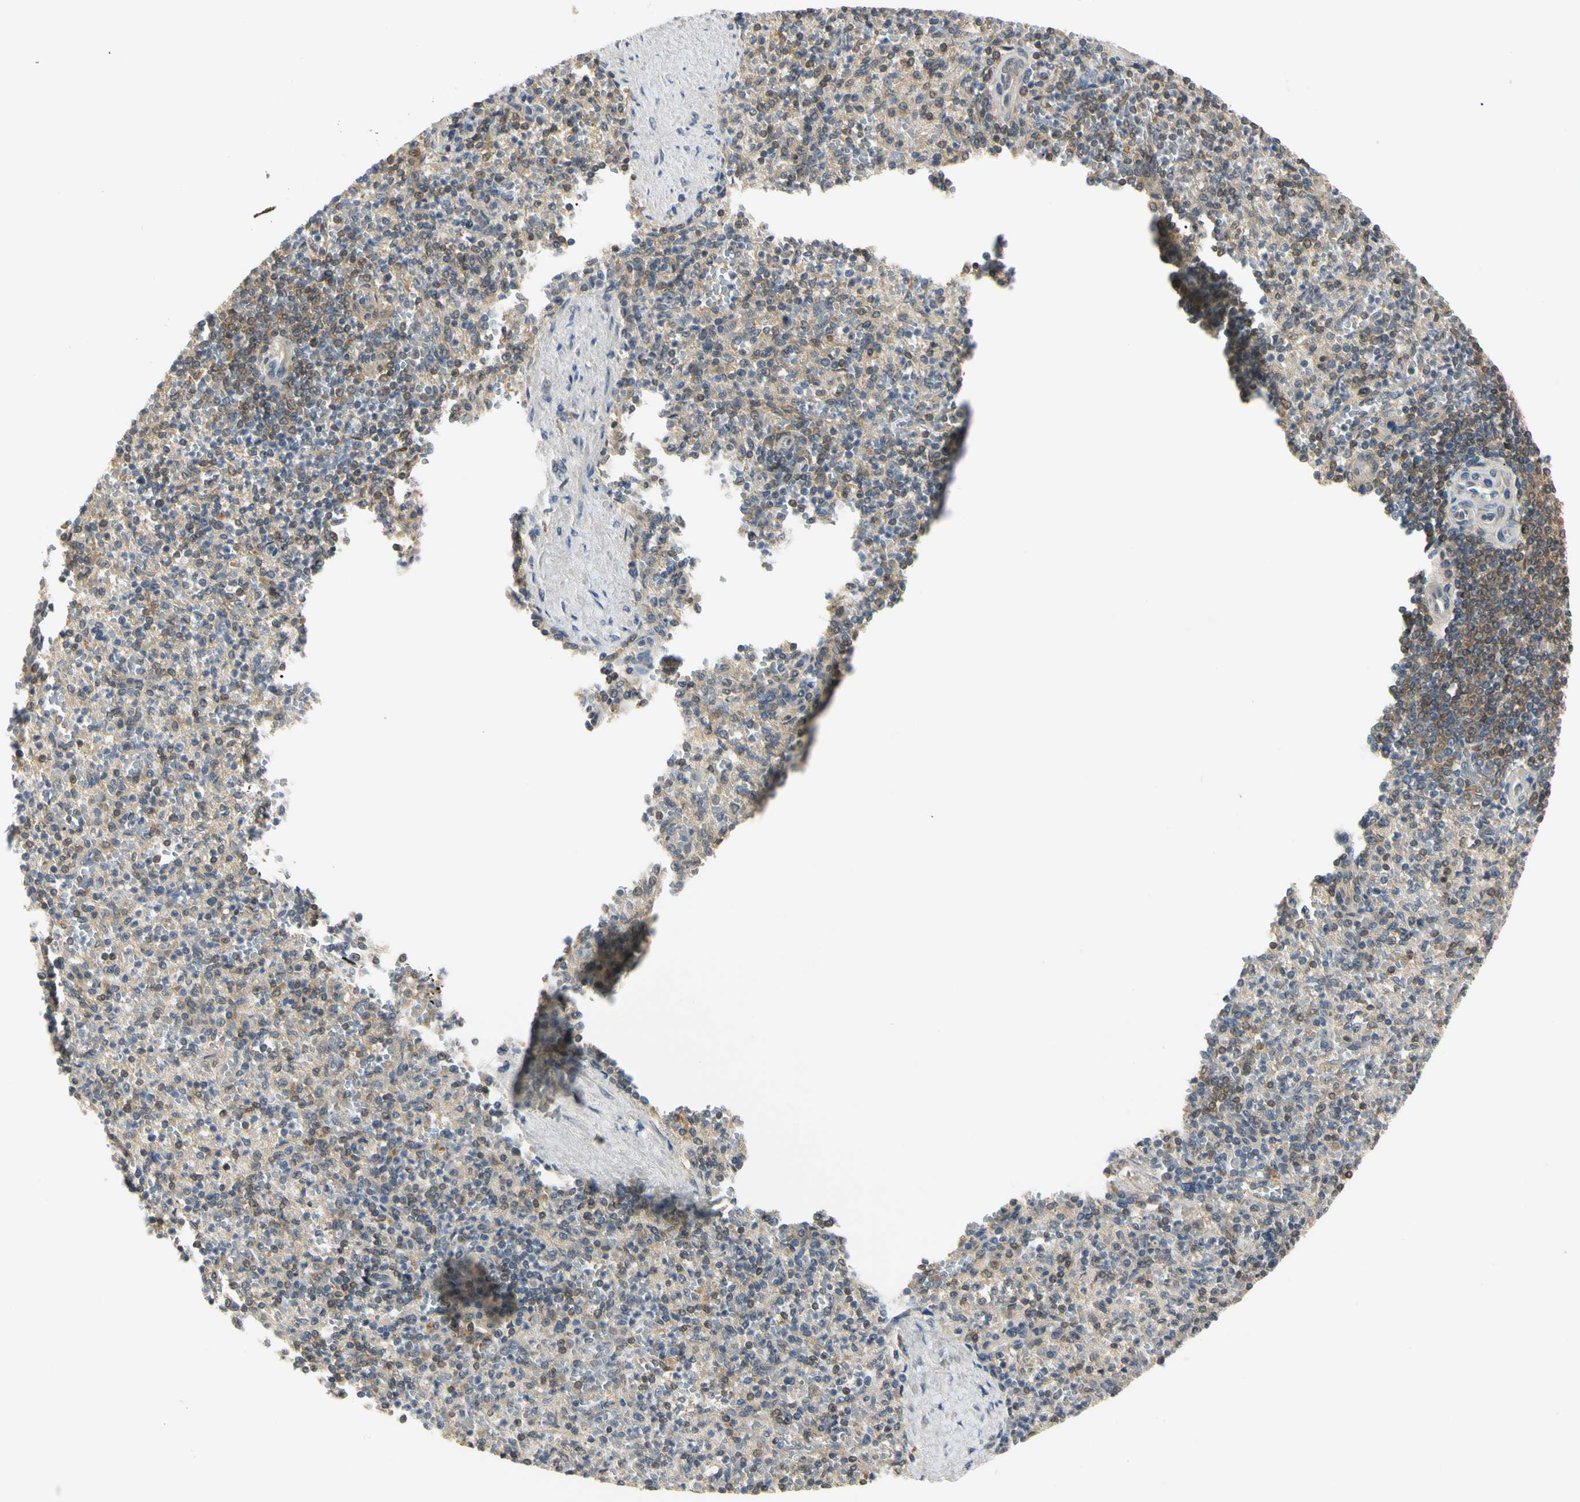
{"staining": {"intensity": "weak", "quantity": "25%-75%", "location": "cytoplasmic/membranous,nuclear"}, "tissue": "spleen", "cell_type": "Cells in red pulp", "image_type": "normal", "snomed": [{"axis": "morphology", "description": "Normal tissue, NOS"}, {"axis": "topography", "description": "Spleen"}], "caption": "Immunohistochemistry (DAB (3,3'-diaminobenzidine)) staining of unremarkable spleen reveals weak cytoplasmic/membranous,nuclear protein staining in approximately 25%-75% of cells in red pulp. The protein is shown in brown color, while the nuclei are stained blue.", "gene": "UBE2Z", "patient": {"sex": "female", "age": 74}}